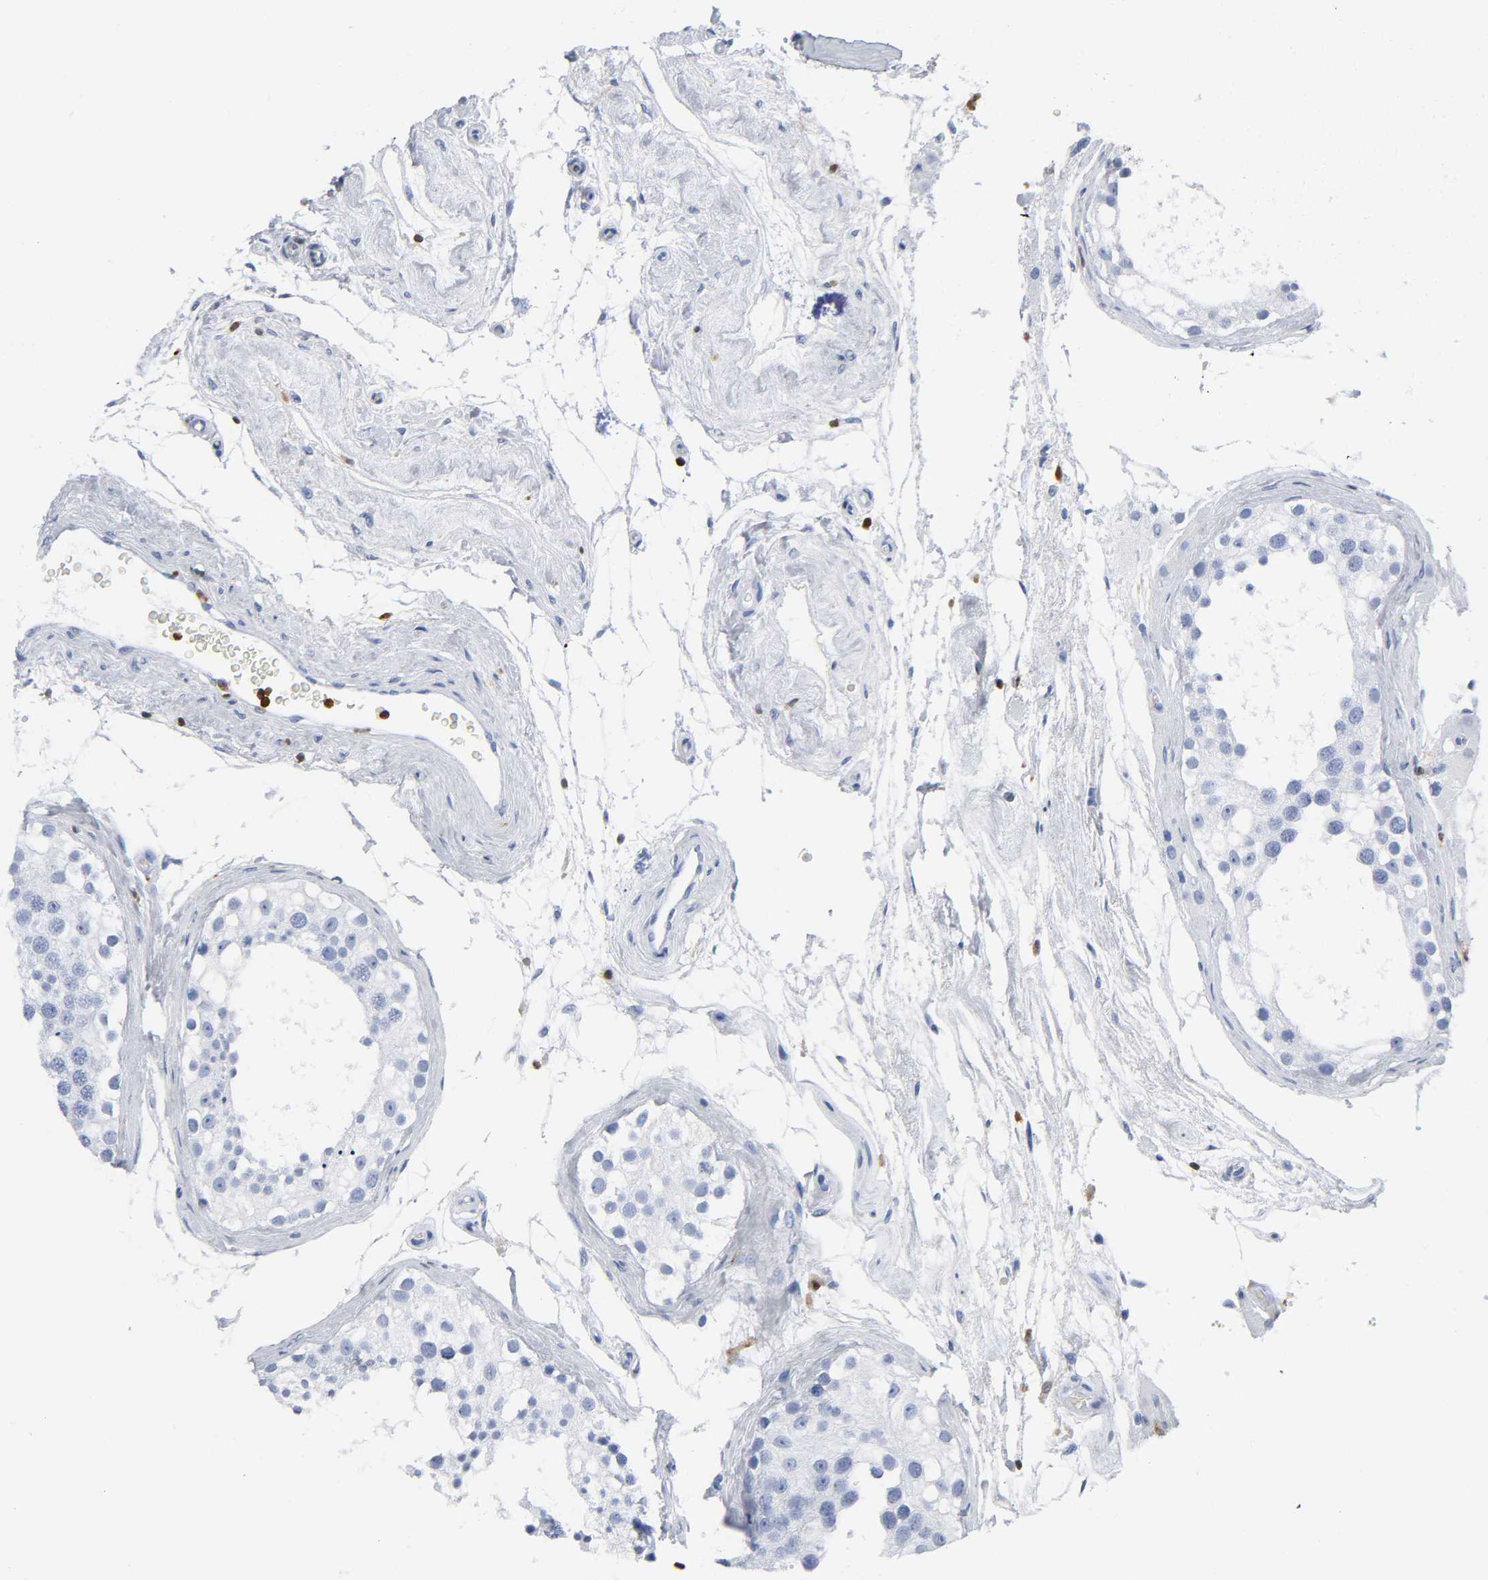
{"staining": {"intensity": "negative", "quantity": "none", "location": "none"}, "tissue": "testis", "cell_type": "Cells in seminiferous ducts", "image_type": "normal", "snomed": [{"axis": "morphology", "description": "Normal tissue, NOS"}, {"axis": "topography", "description": "Testis"}], "caption": "DAB immunohistochemical staining of unremarkable human testis demonstrates no significant expression in cells in seminiferous ducts.", "gene": "DOK2", "patient": {"sex": "male", "age": 68}}